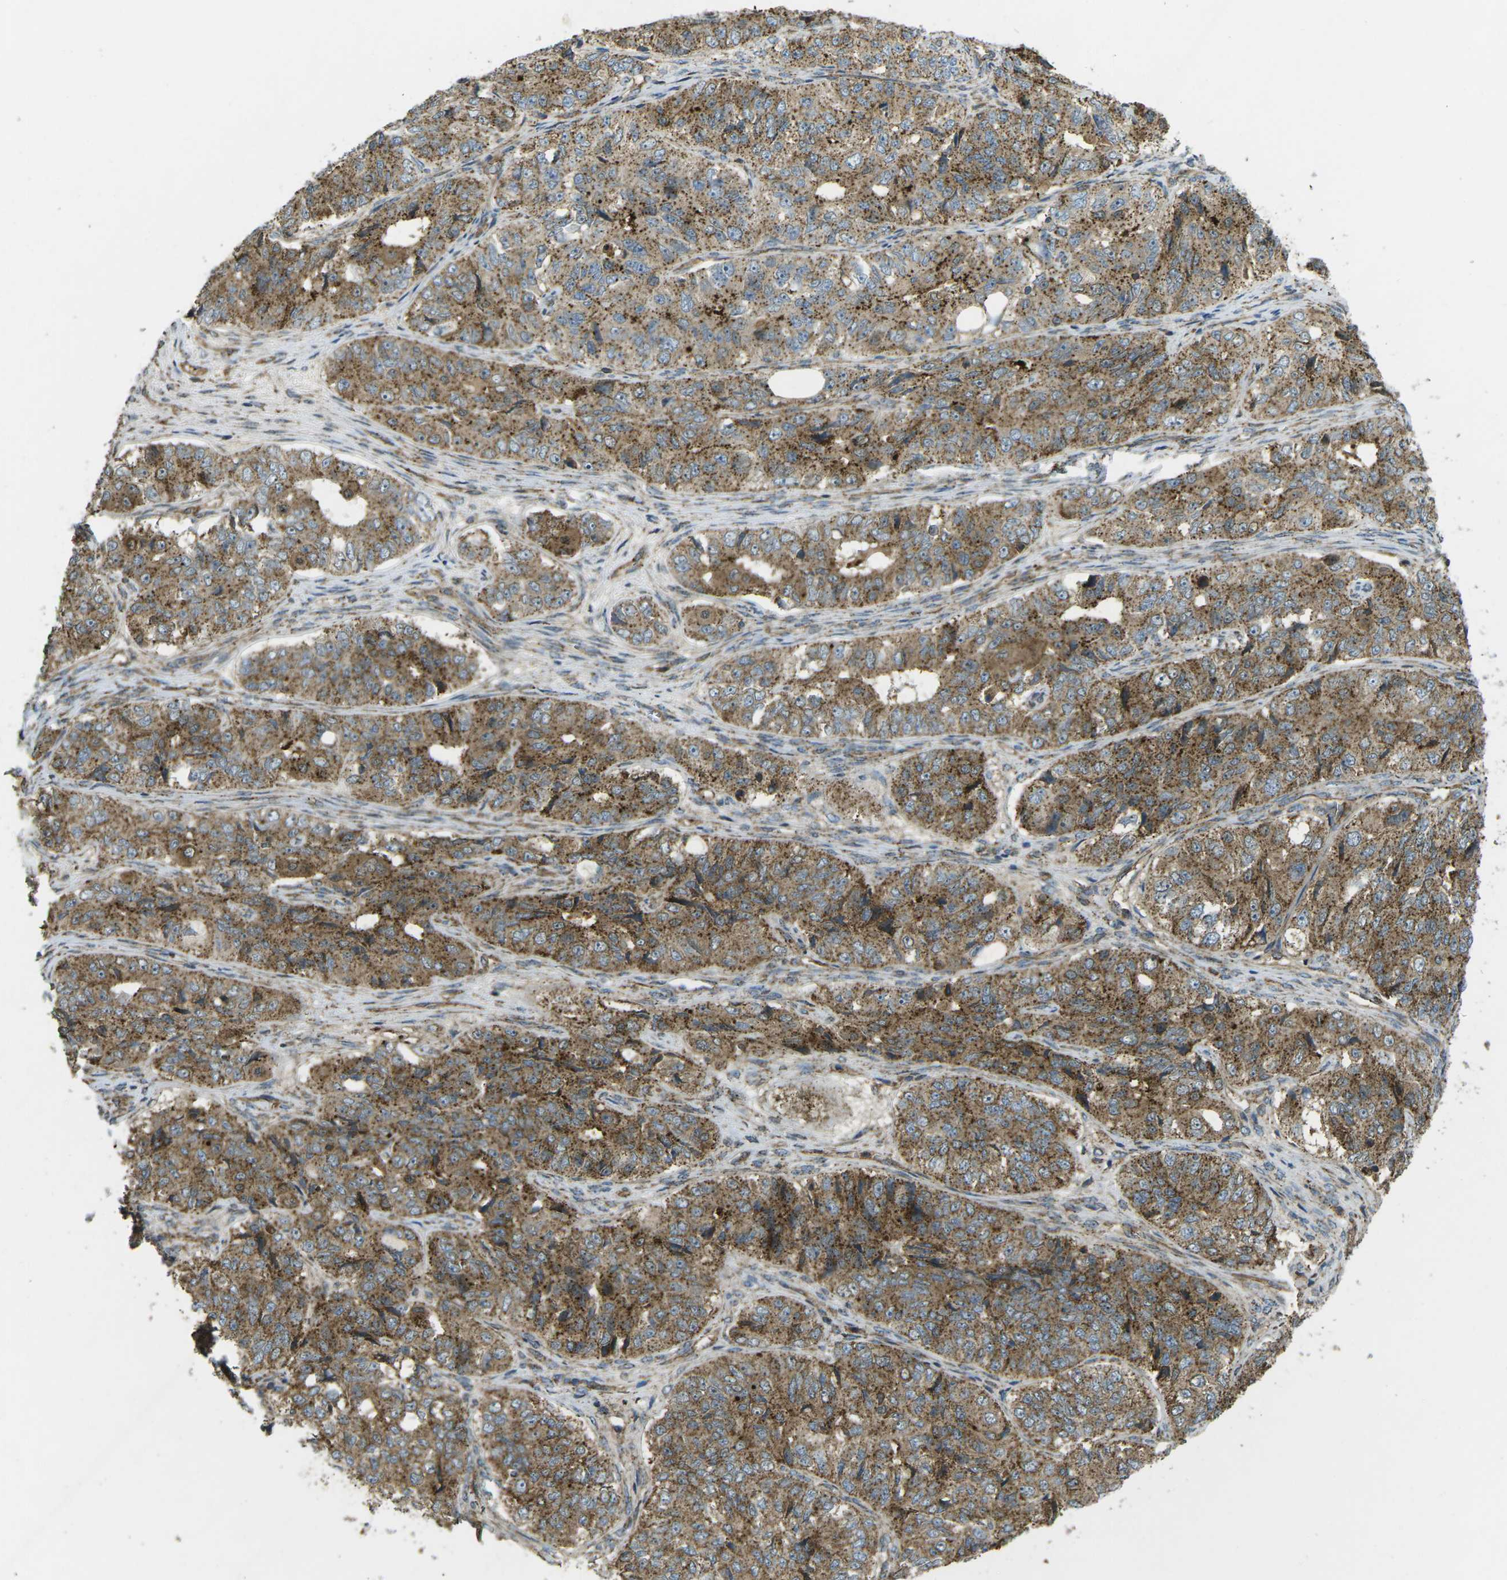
{"staining": {"intensity": "moderate", "quantity": ">75%", "location": "cytoplasmic/membranous"}, "tissue": "ovarian cancer", "cell_type": "Tumor cells", "image_type": "cancer", "snomed": [{"axis": "morphology", "description": "Carcinoma, endometroid"}, {"axis": "topography", "description": "Ovary"}], "caption": "DAB (3,3'-diaminobenzidine) immunohistochemical staining of endometroid carcinoma (ovarian) reveals moderate cytoplasmic/membranous protein staining in about >75% of tumor cells. Immunohistochemistry stains the protein of interest in brown and the nuclei are stained blue.", "gene": "CHMP3", "patient": {"sex": "female", "age": 51}}